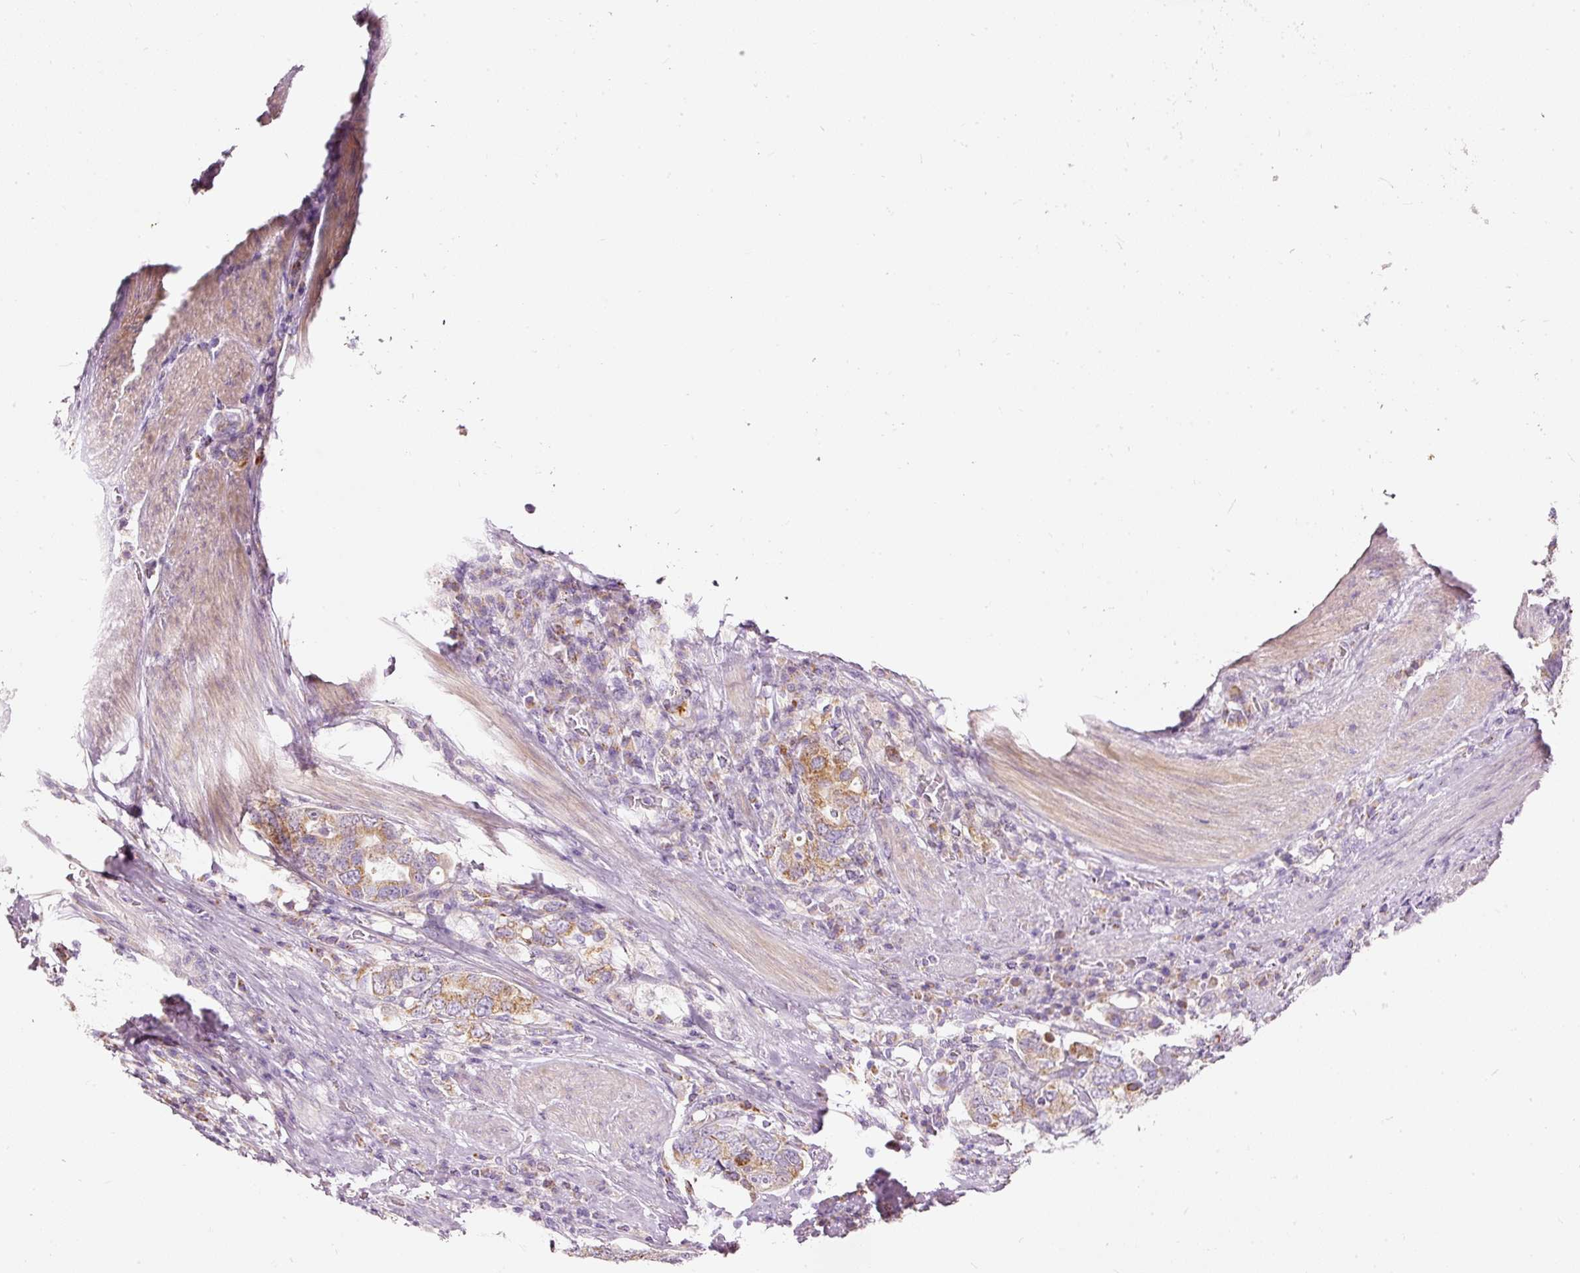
{"staining": {"intensity": "moderate", "quantity": "25%-75%", "location": "cytoplasmic/membranous"}, "tissue": "stomach cancer", "cell_type": "Tumor cells", "image_type": "cancer", "snomed": [{"axis": "morphology", "description": "Adenocarcinoma, NOS"}, {"axis": "topography", "description": "Stomach, upper"}, {"axis": "topography", "description": "Stomach"}], "caption": "IHC (DAB) staining of human stomach adenocarcinoma exhibits moderate cytoplasmic/membranous protein positivity in about 25%-75% of tumor cells.", "gene": "MTHFD2", "patient": {"sex": "male", "age": 62}}